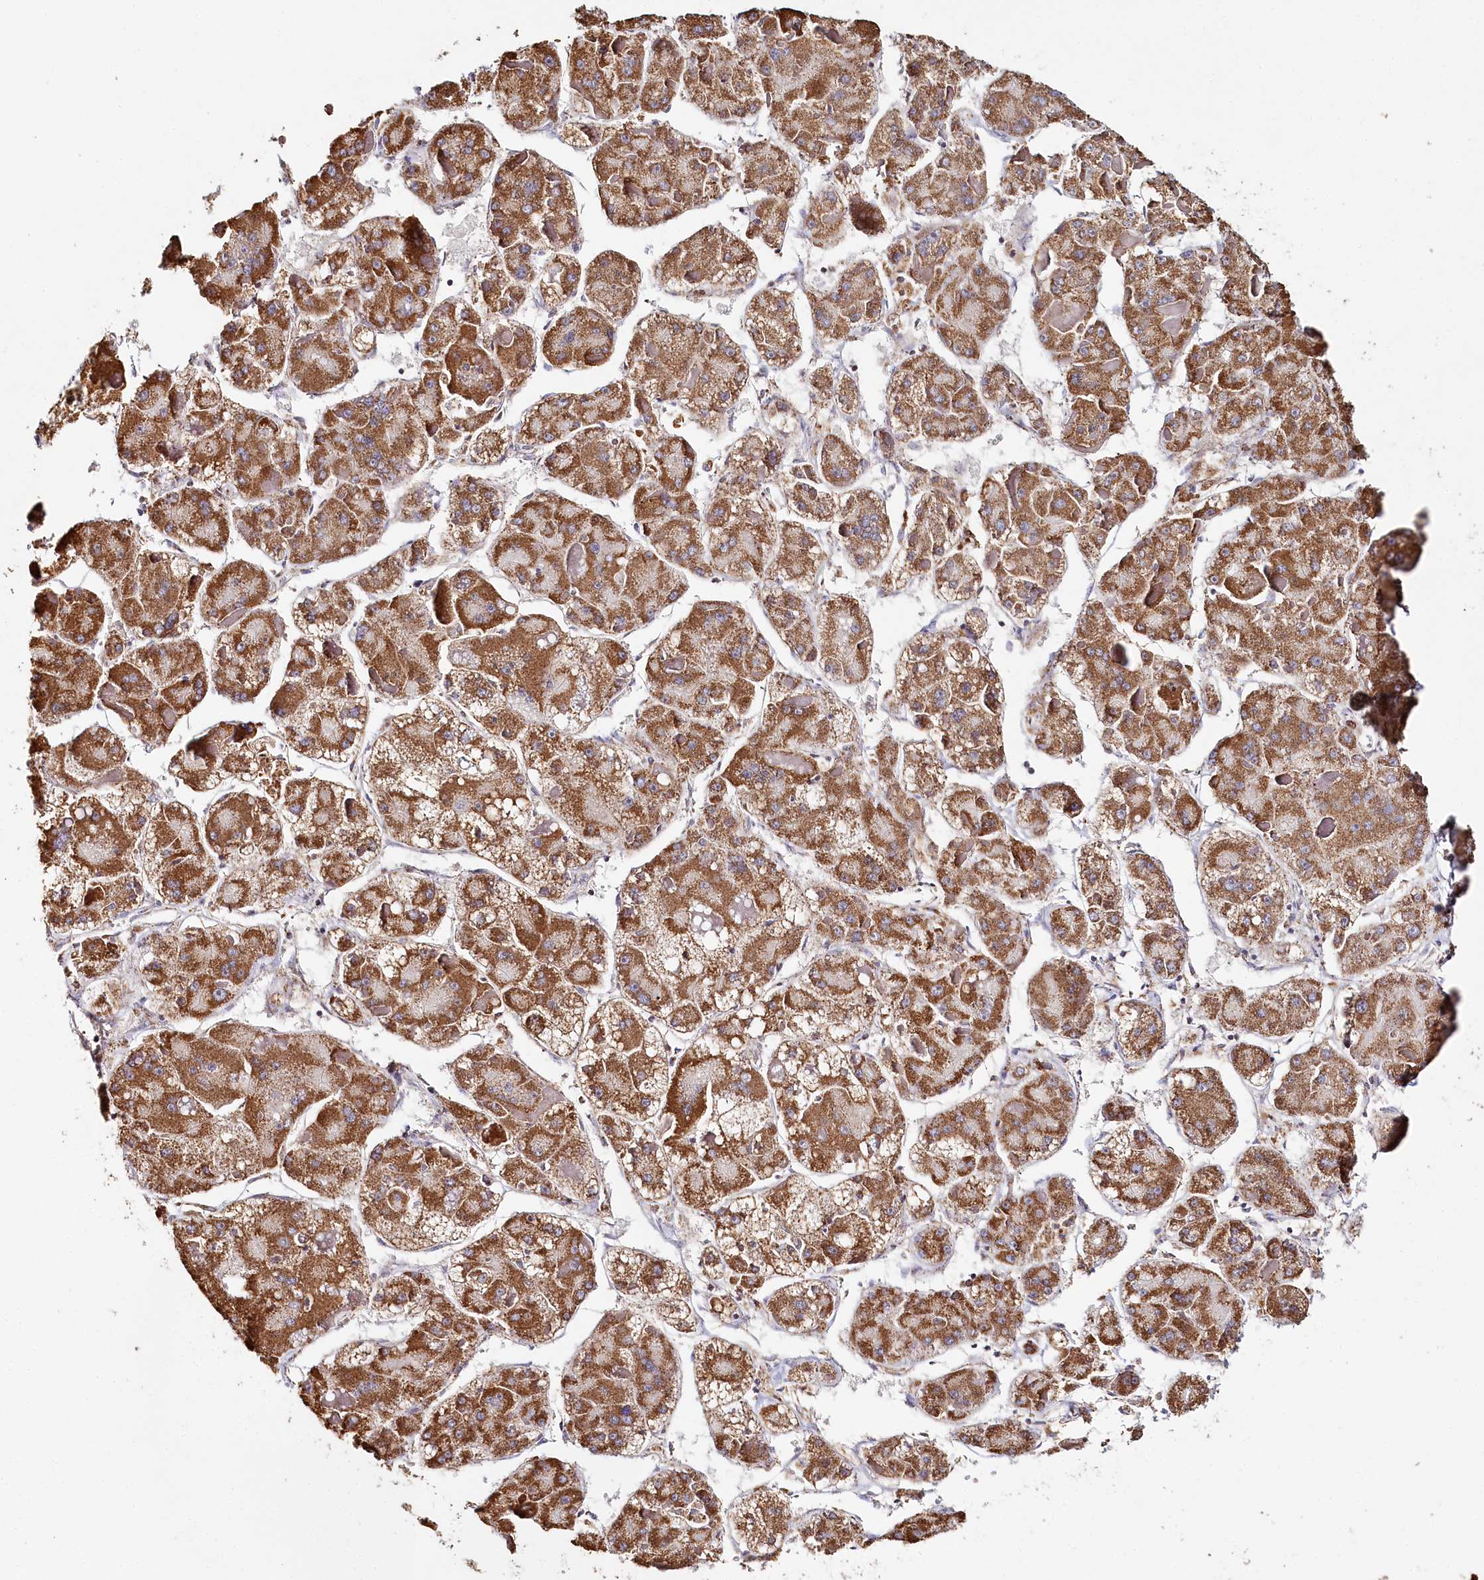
{"staining": {"intensity": "moderate", "quantity": ">75%", "location": "cytoplasmic/membranous"}, "tissue": "liver cancer", "cell_type": "Tumor cells", "image_type": "cancer", "snomed": [{"axis": "morphology", "description": "Carcinoma, Hepatocellular, NOS"}, {"axis": "topography", "description": "Liver"}], "caption": "Approximately >75% of tumor cells in human liver cancer (hepatocellular carcinoma) reveal moderate cytoplasmic/membranous protein expression as visualized by brown immunohistochemical staining.", "gene": "MMP25", "patient": {"sex": "female", "age": 73}}